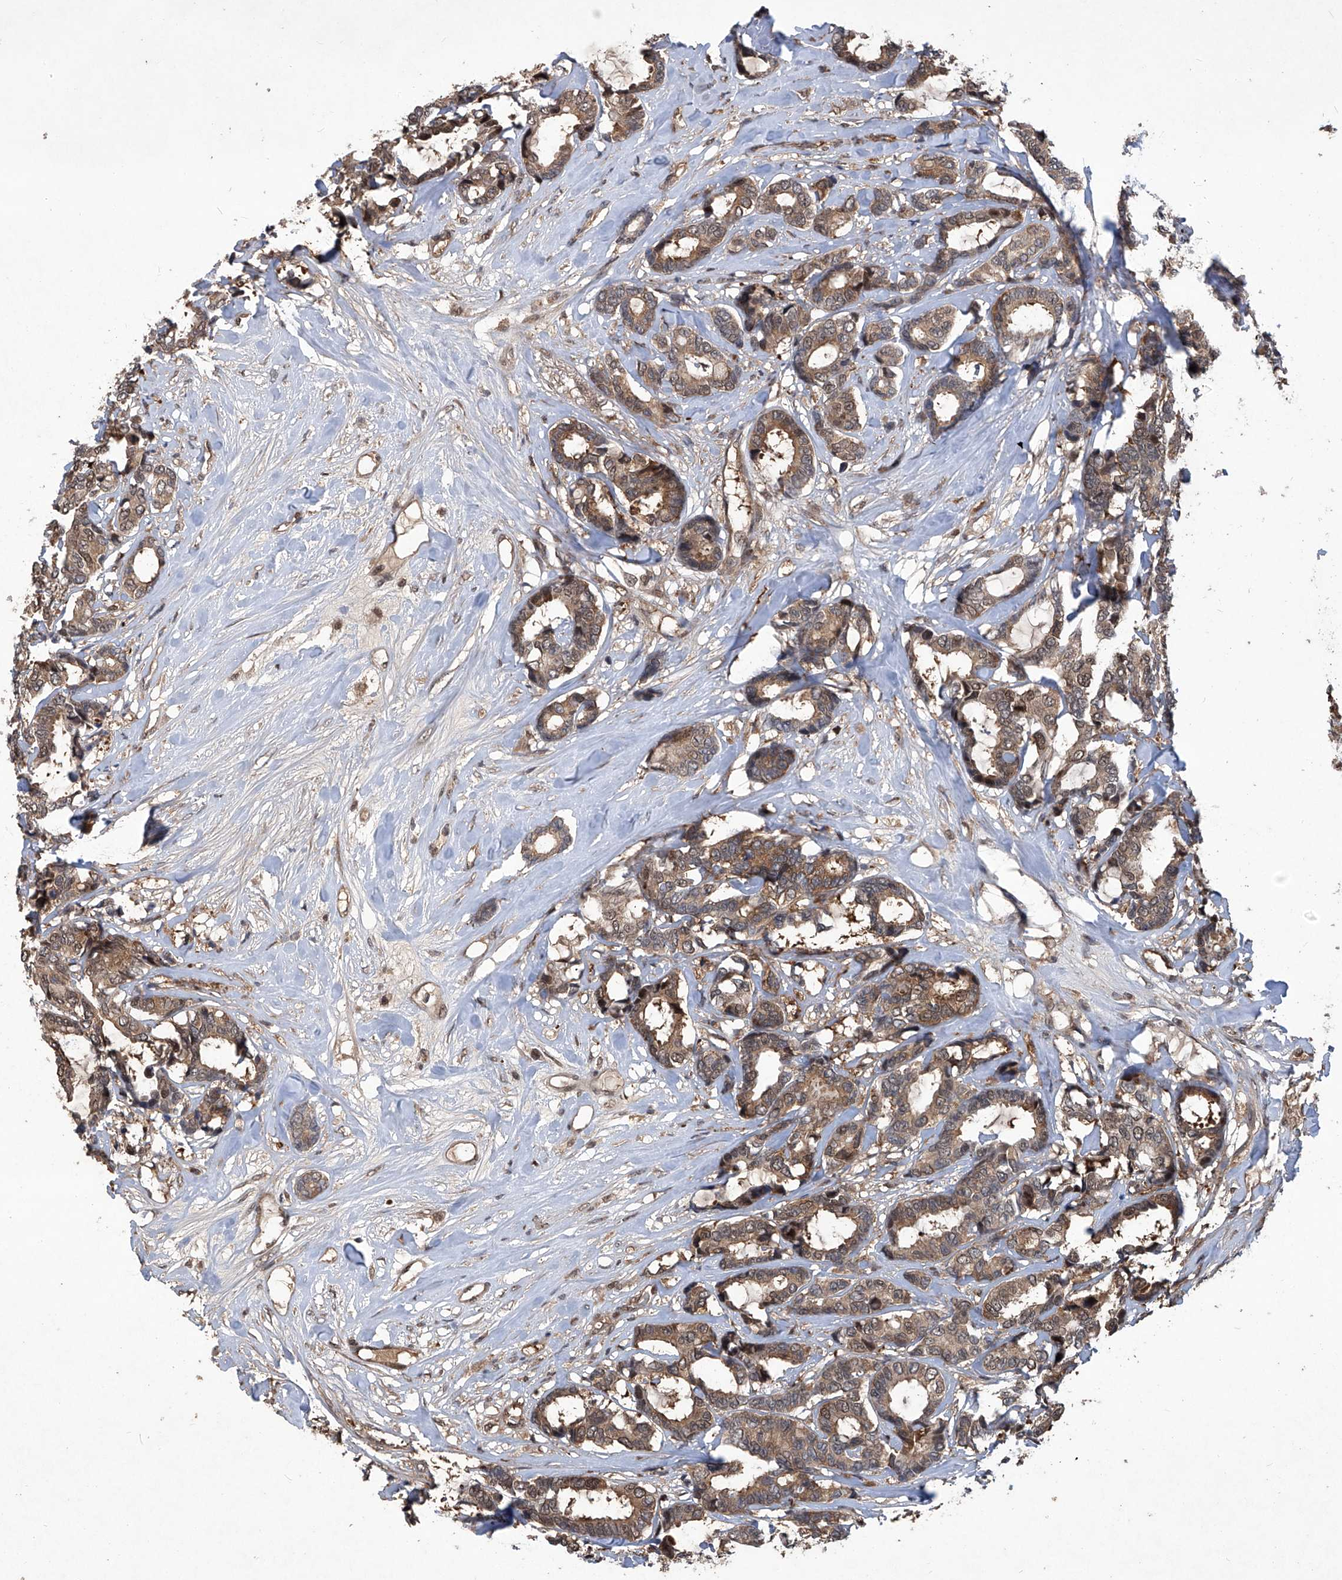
{"staining": {"intensity": "moderate", "quantity": ">75%", "location": "cytoplasmic/membranous"}, "tissue": "breast cancer", "cell_type": "Tumor cells", "image_type": "cancer", "snomed": [{"axis": "morphology", "description": "Duct carcinoma"}, {"axis": "topography", "description": "Breast"}], "caption": "About >75% of tumor cells in infiltrating ductal carcinoma (breast) exhibit moderate cytoplasmic/membranous protein positivity as visualized by brown immunohistochemical staining.", "gene": "PSMB1", "patient": {"sex": "female", "age": 87}}